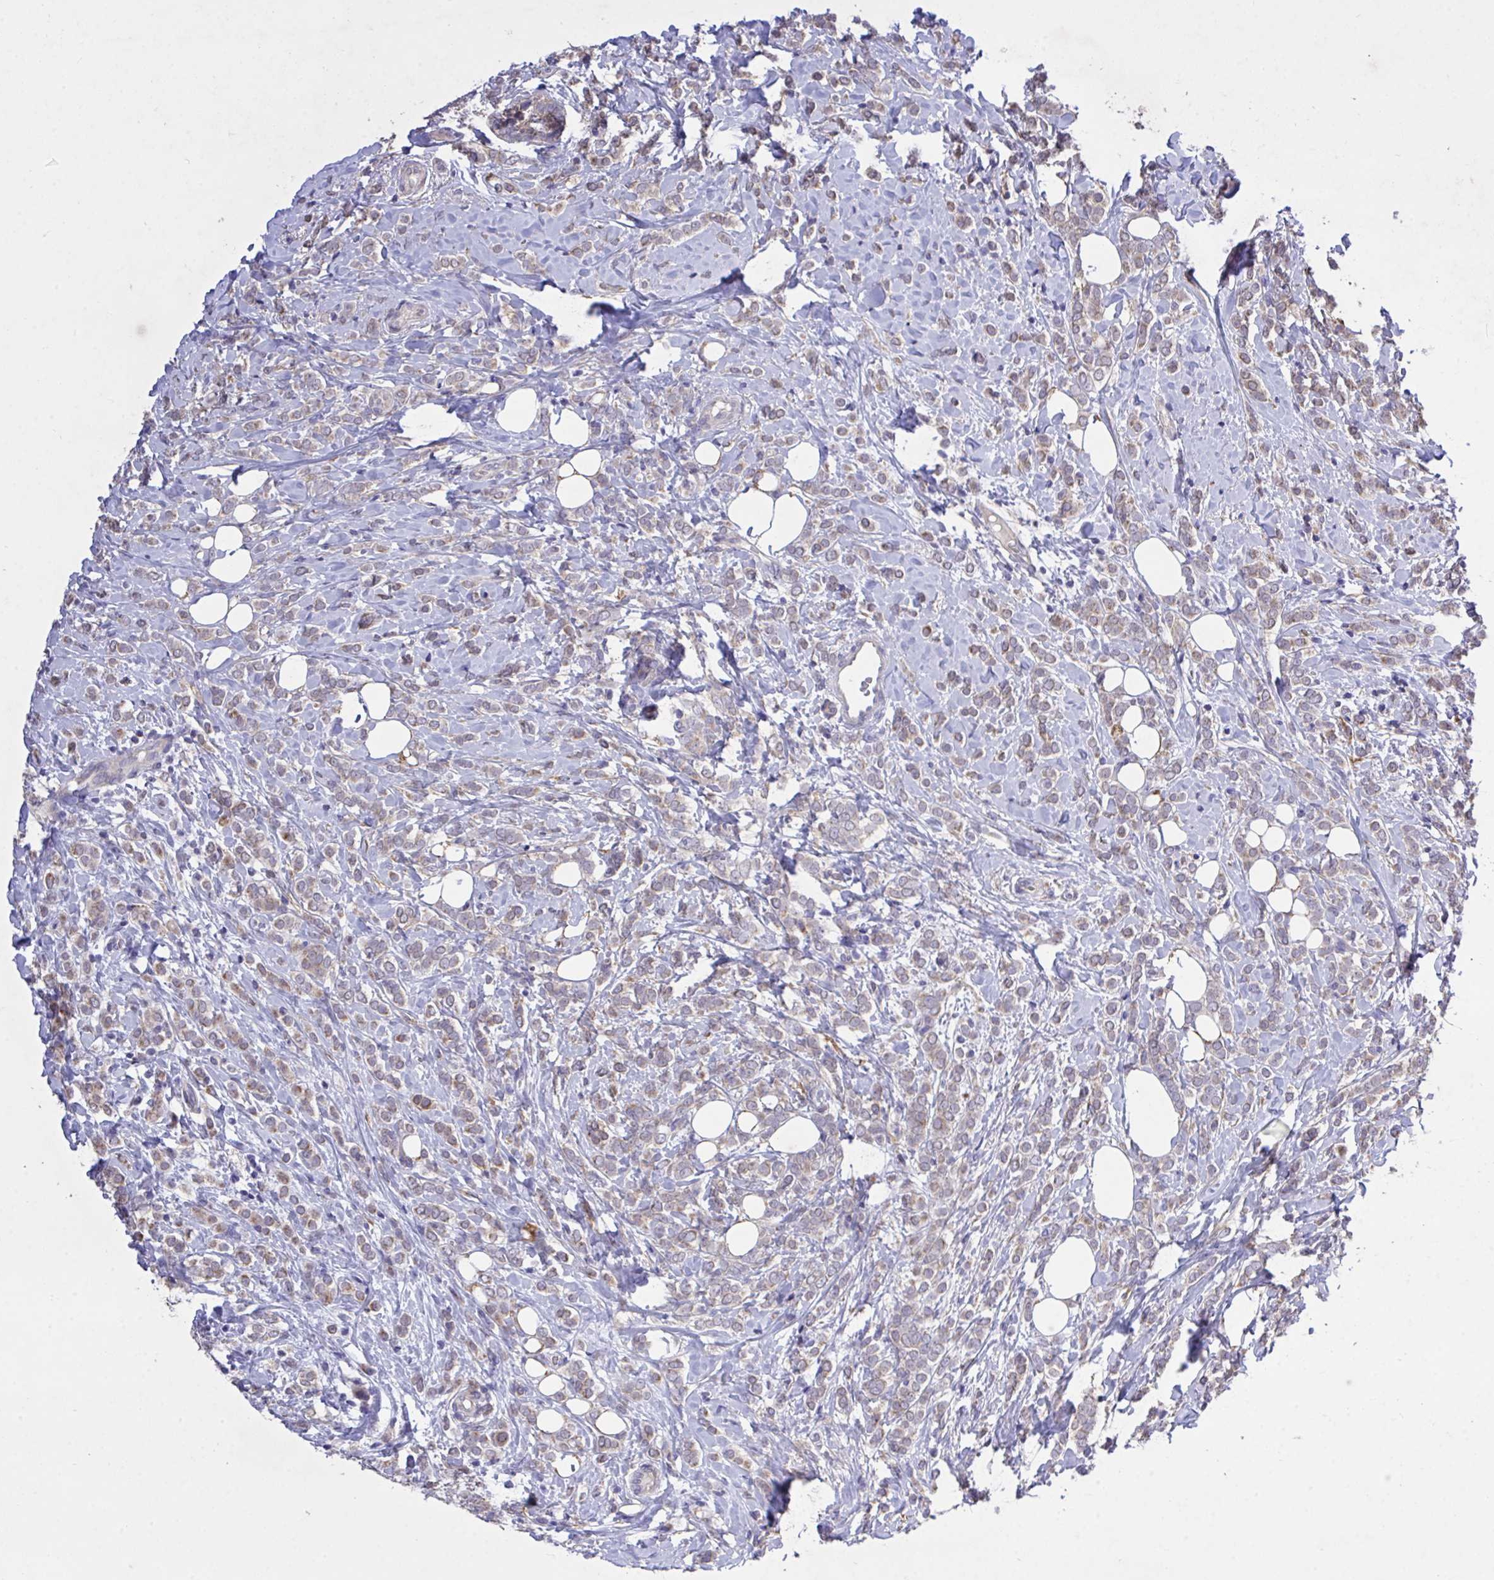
{"staining": {"intensity": "weak", "quantity": ">75%", "location": "cytoplasmic/membranous"}, "tissue": "breast cancer", "cell_type": "Tumor cells", "image_type": "cancer", "snomed": [{"axis": "morphology", "description": "Lobular carcinoma"}, {"axis": "topography", "description": "Breast"}], "caption": "A micrograph of breast cancer stained for a protein shows weak cytoplasmic/membranous brown staining in tumor cells.", "gene": "MPC2", "patient": {"sex": "female", "age": 49}}